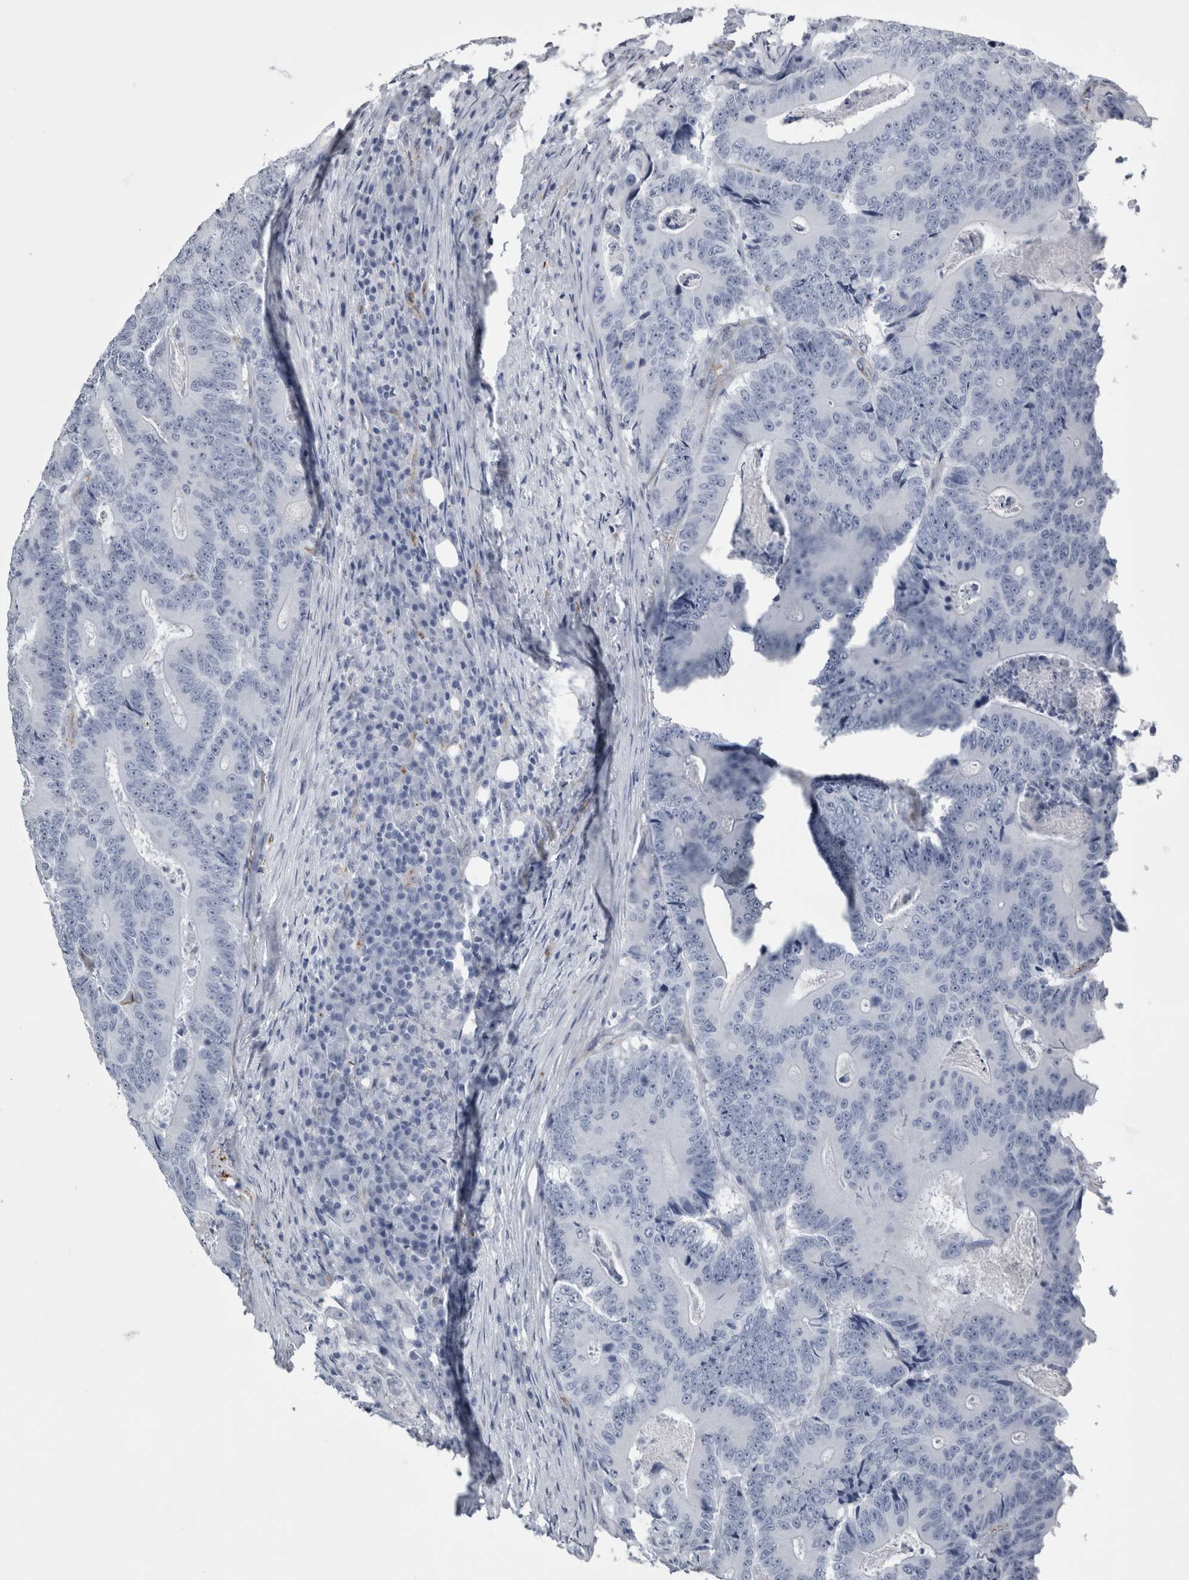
{"staining": {"intensity": "negative", "quantity": "none", "location": "none"}, "tissue": "colorectal cancer", "cell_type": "Tumor cells", "image_type": "cancer", "snomed": [{"axis": "morphology", "description": "Adenocarcinoma, NOS"}, {"axis": "topography", "description": "Colon"}], "caption": "Immunohistochemical staining of colorectal adenocarcinoma demonstrates no significant positivity in tumor cells.", "gene": "VWDE", "patient": {"sex": "male", "age": 83}}